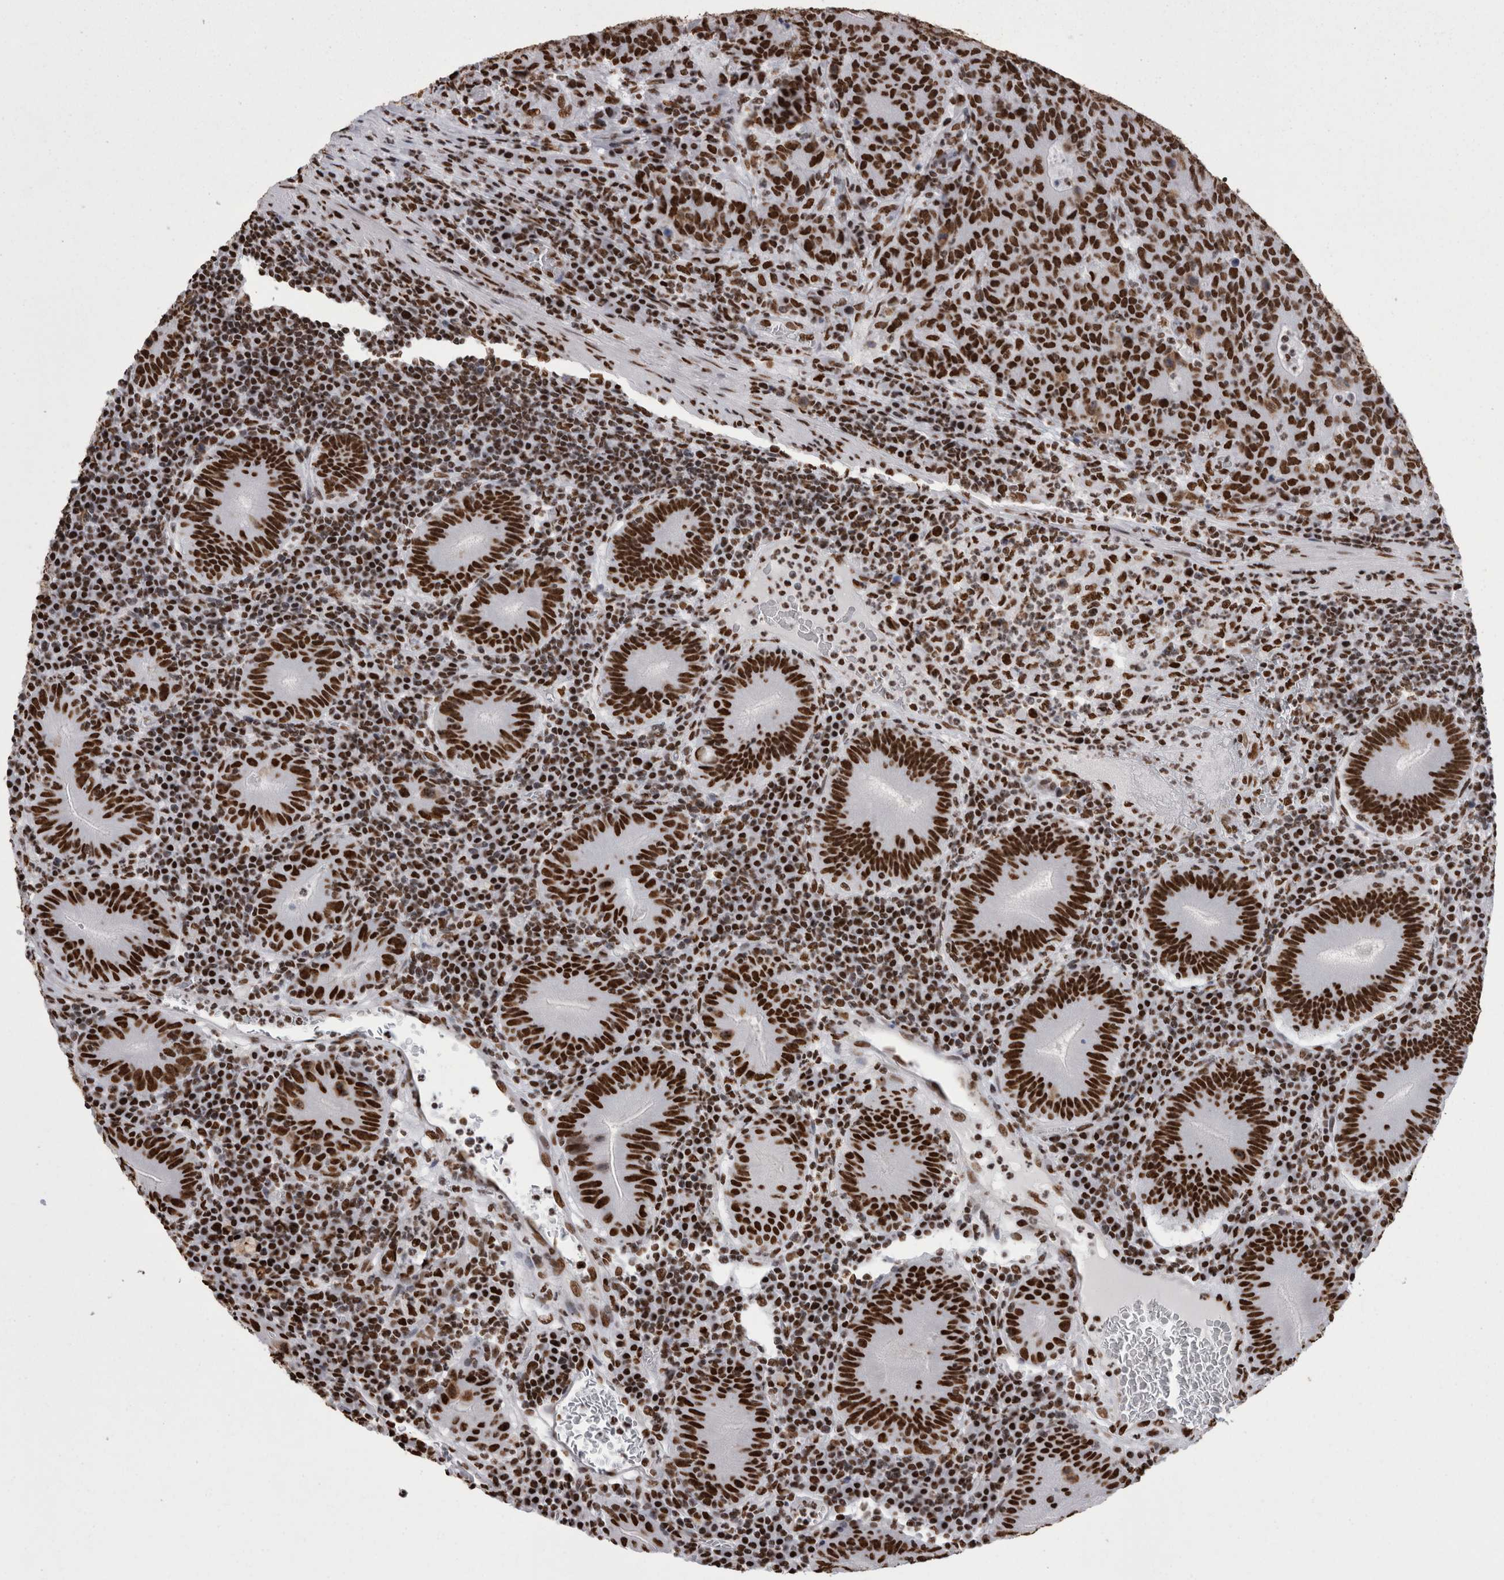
{"staining": {"intensity": "strong", "quantity": ">75%", "location": "nuclear"}, "tissue": "colorectal cancer", "cell_type": "Tumor cells", "image_type": "cancer", "snomed": [{"axis": "morphology", "description": "Adenocarcinoma, NOS"}, {"axis": "topography", "description": "Colon"}], "caption": "The photomicrograph shows a brown stain indicating the presence of a protein in the nuclear of tumor cells in adenocarcinoma (colorectal).", "gene": "HNRNPM", "patient": {"sex": "female", "age": 75}}